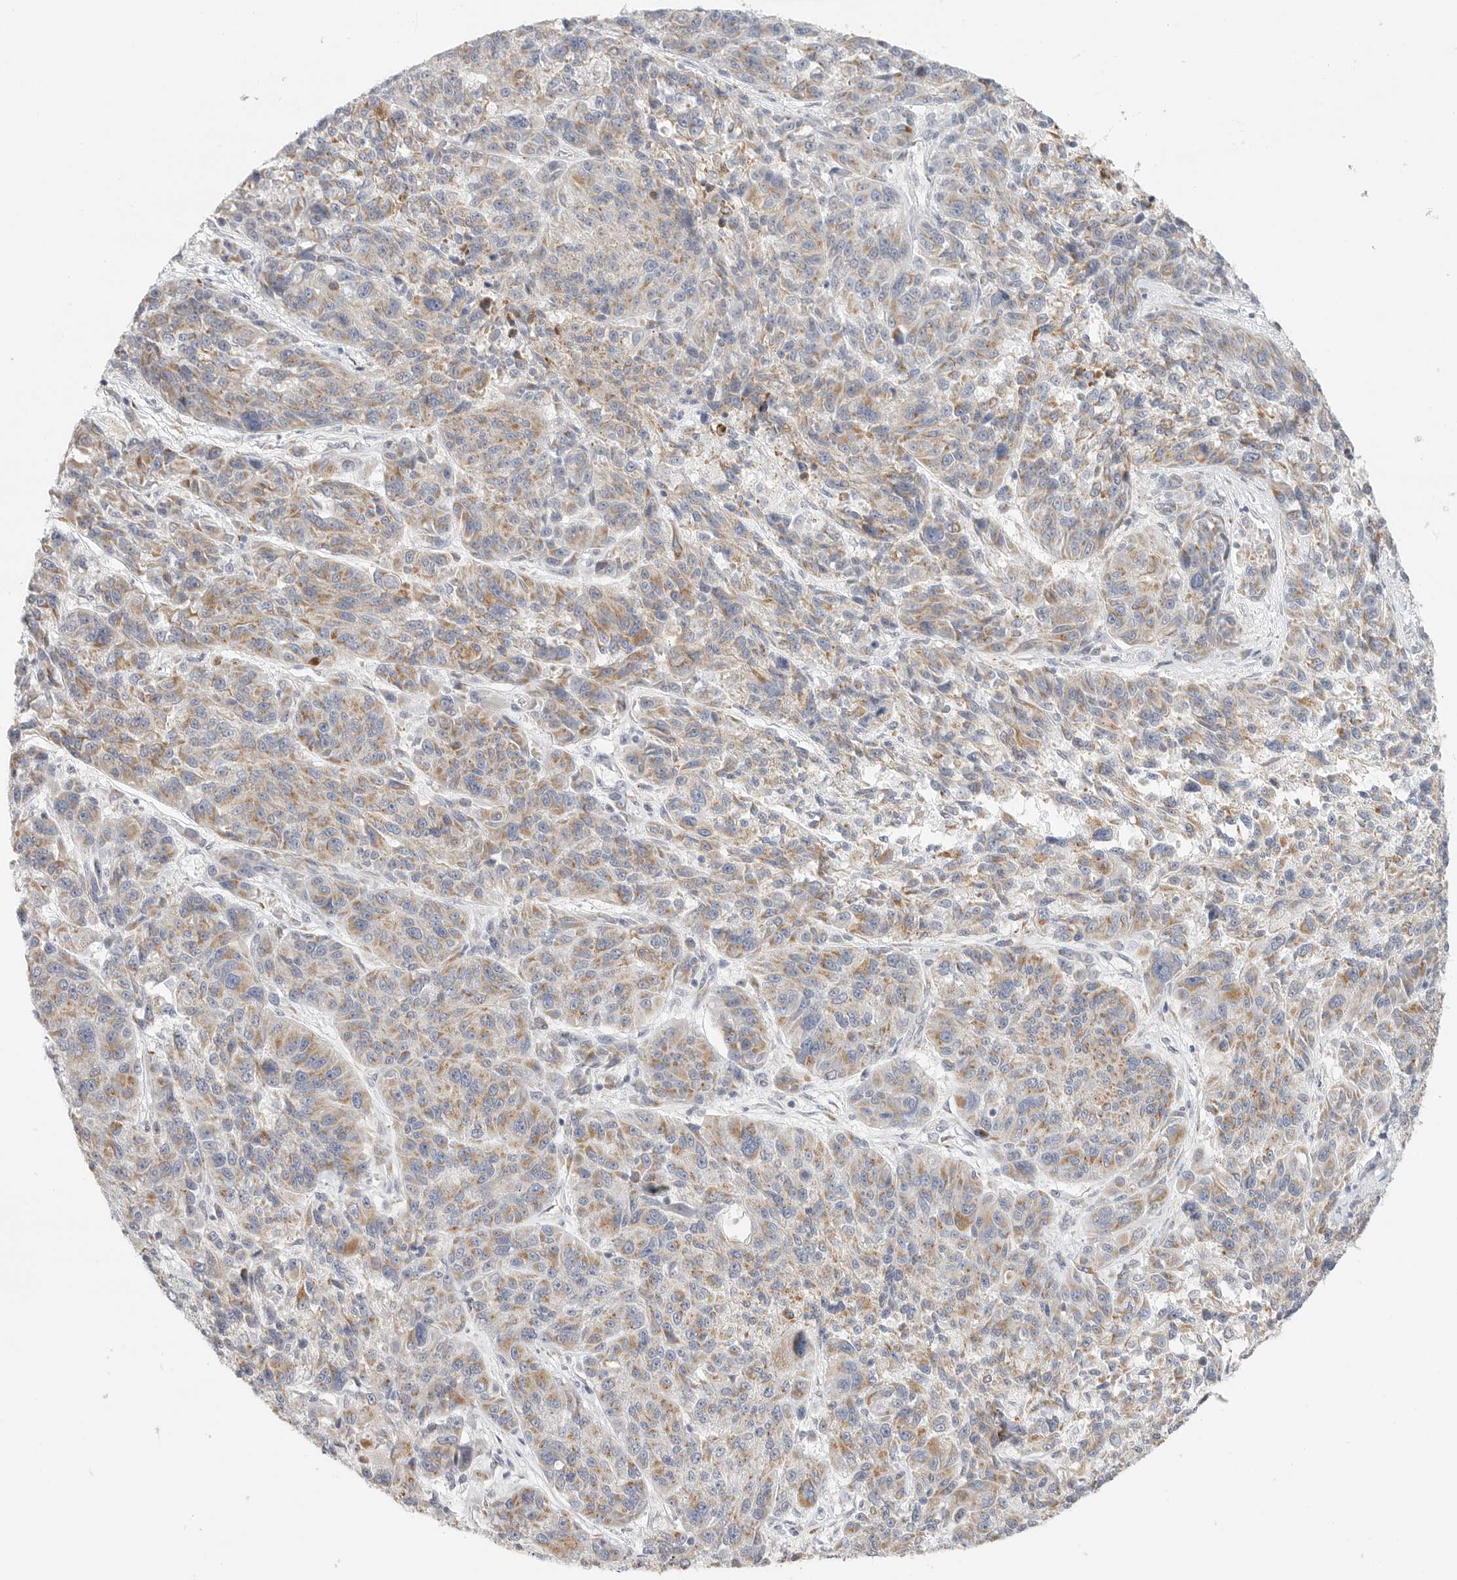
{"staining": {"intensity": "moderate", "quantity": ">75%", "location": "cytoplasmic/membranous"}, "tissue": "melanoma", "cell_type": "Tumor cells", "image_type": "cancer", "snomed": [{"axis": "morphology", "description": "Malignant melanoma, NOS"}, {"axis": "topography", "description": "Skin"}], "caption": "A medium amount of moderate cytoplasmic/membranous expression is present in about >75% of tumor cells in malignant melanoma tissue.", "gene": "SLC25A26", "patient": {"sex": "male", "age": 53}}